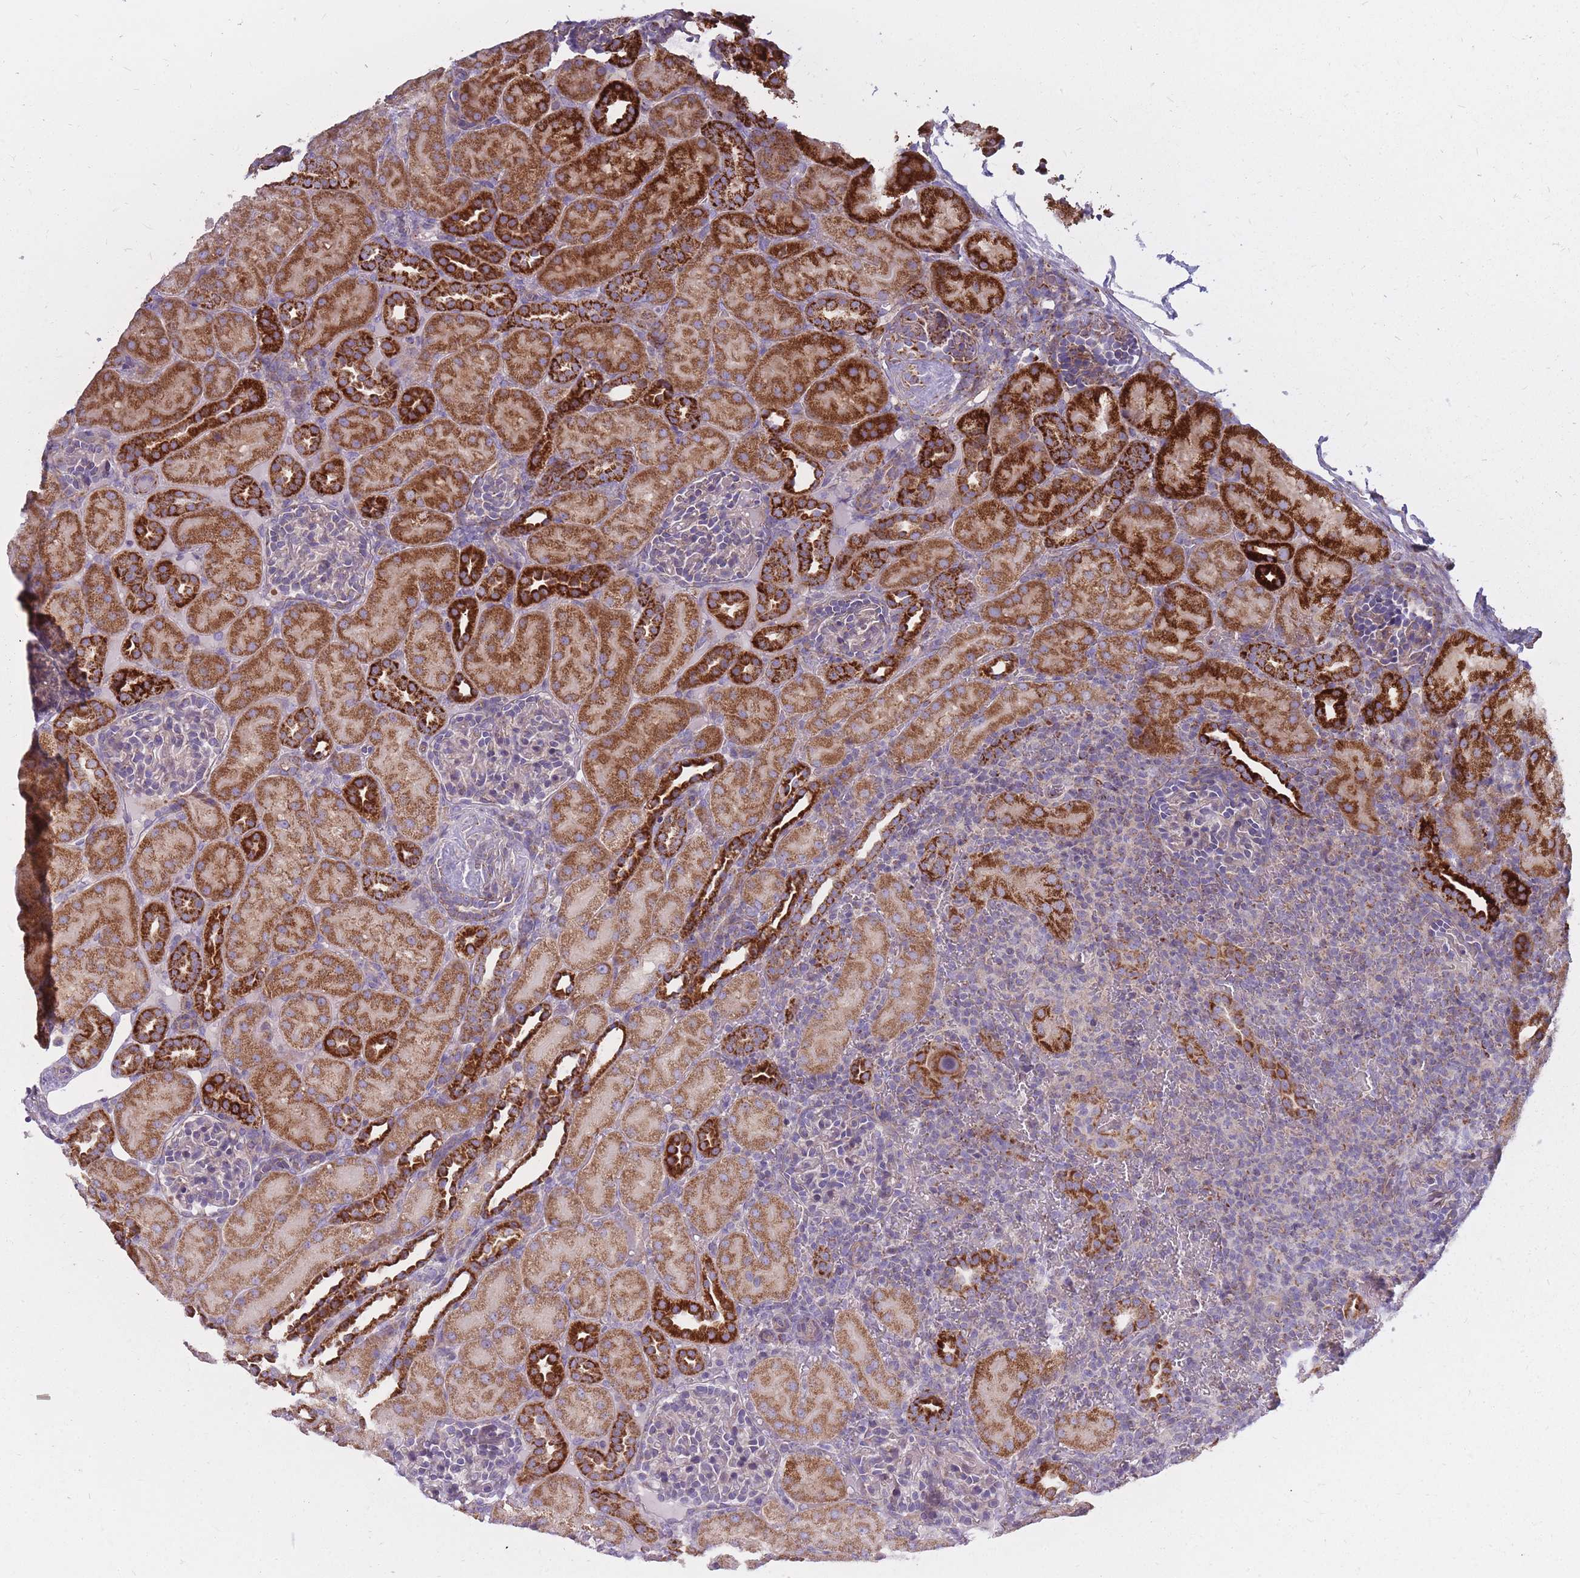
{"staining": {"intensity": "moderate", "quantity": "<25%", "location": "cytoplasmic/membranous"}, "tissue": "kidney", "cell_type": "Cells in glomeruli", "image_type": "normal", "snomed": [{"axis": "morphology", "description": "Normal tissue, NOS"}, {"axis": "topography", "description": "Kidney"}], "caption": "An image of kidney stained for a protein reveals moderate cytoplasmic/membranous brown staining in cells in glomeruli. (DAB (3,3'-diaminobenzidine) IHC, brown staining for protein, blue staining for nuclei).", "gene": "ALKBH4", "patient": {"sex": "male", "age": 1}}